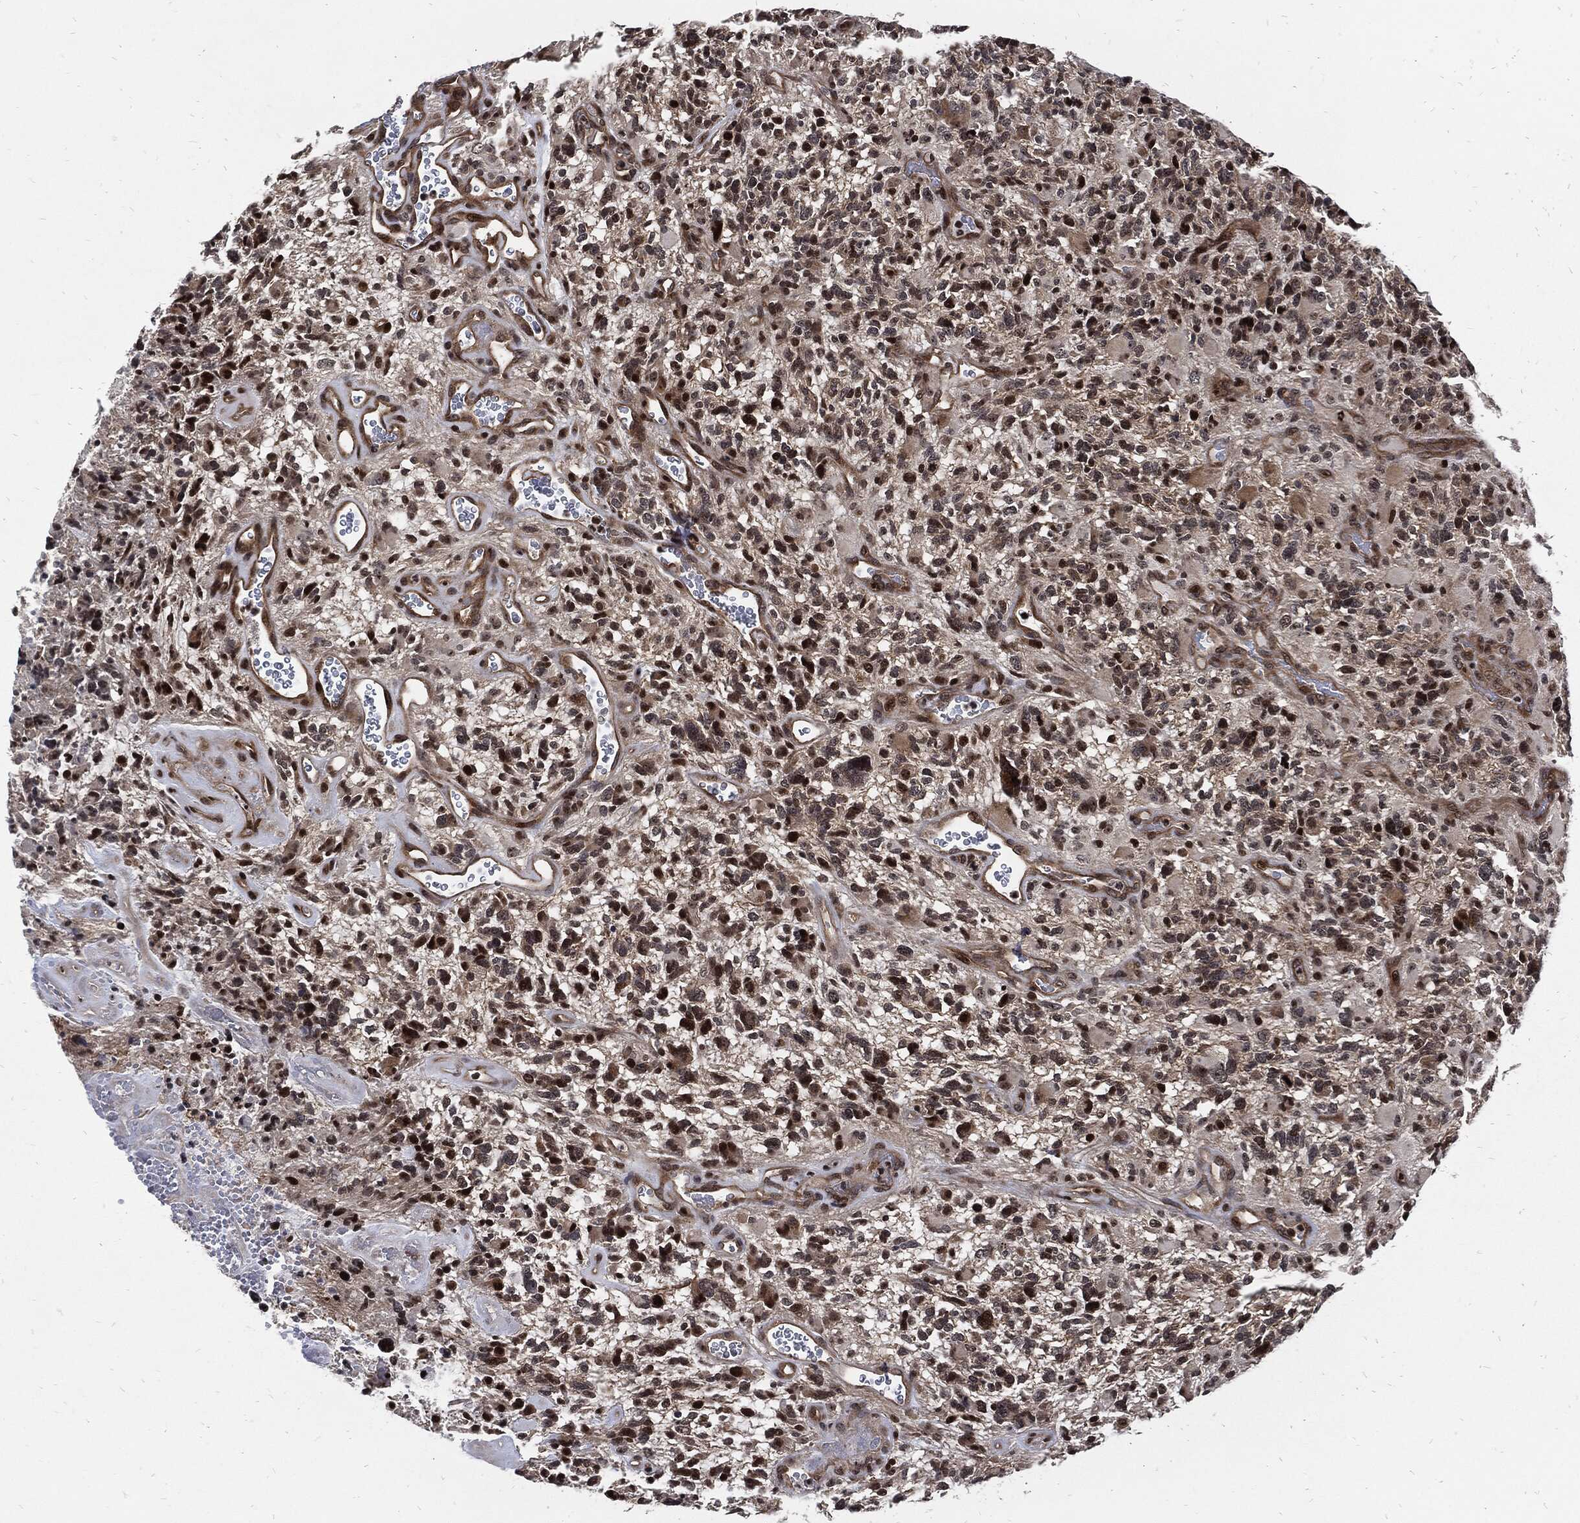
{"staining": {"intensity": "strong", "quantity": "25%-75%", "location": "nuclear"}, "tissue": "glioma", "cell_type": "Tumor cells", "image_type": "cancer", "snomed": [{"axis": "morphology", "description": "Glioma, malignant, High grade"}, {"axis": "topography", "description": "Brain"}], "caption": "DAB (3,3'-diaminobenzidine) immunohistochemical staining of human malignant high-grade glioma exhibits strong nuclear protein staining in about 25%-75% of tumor cells.", "gene": "ZNF775", "patient": {"sex": "female", "age": 71}}